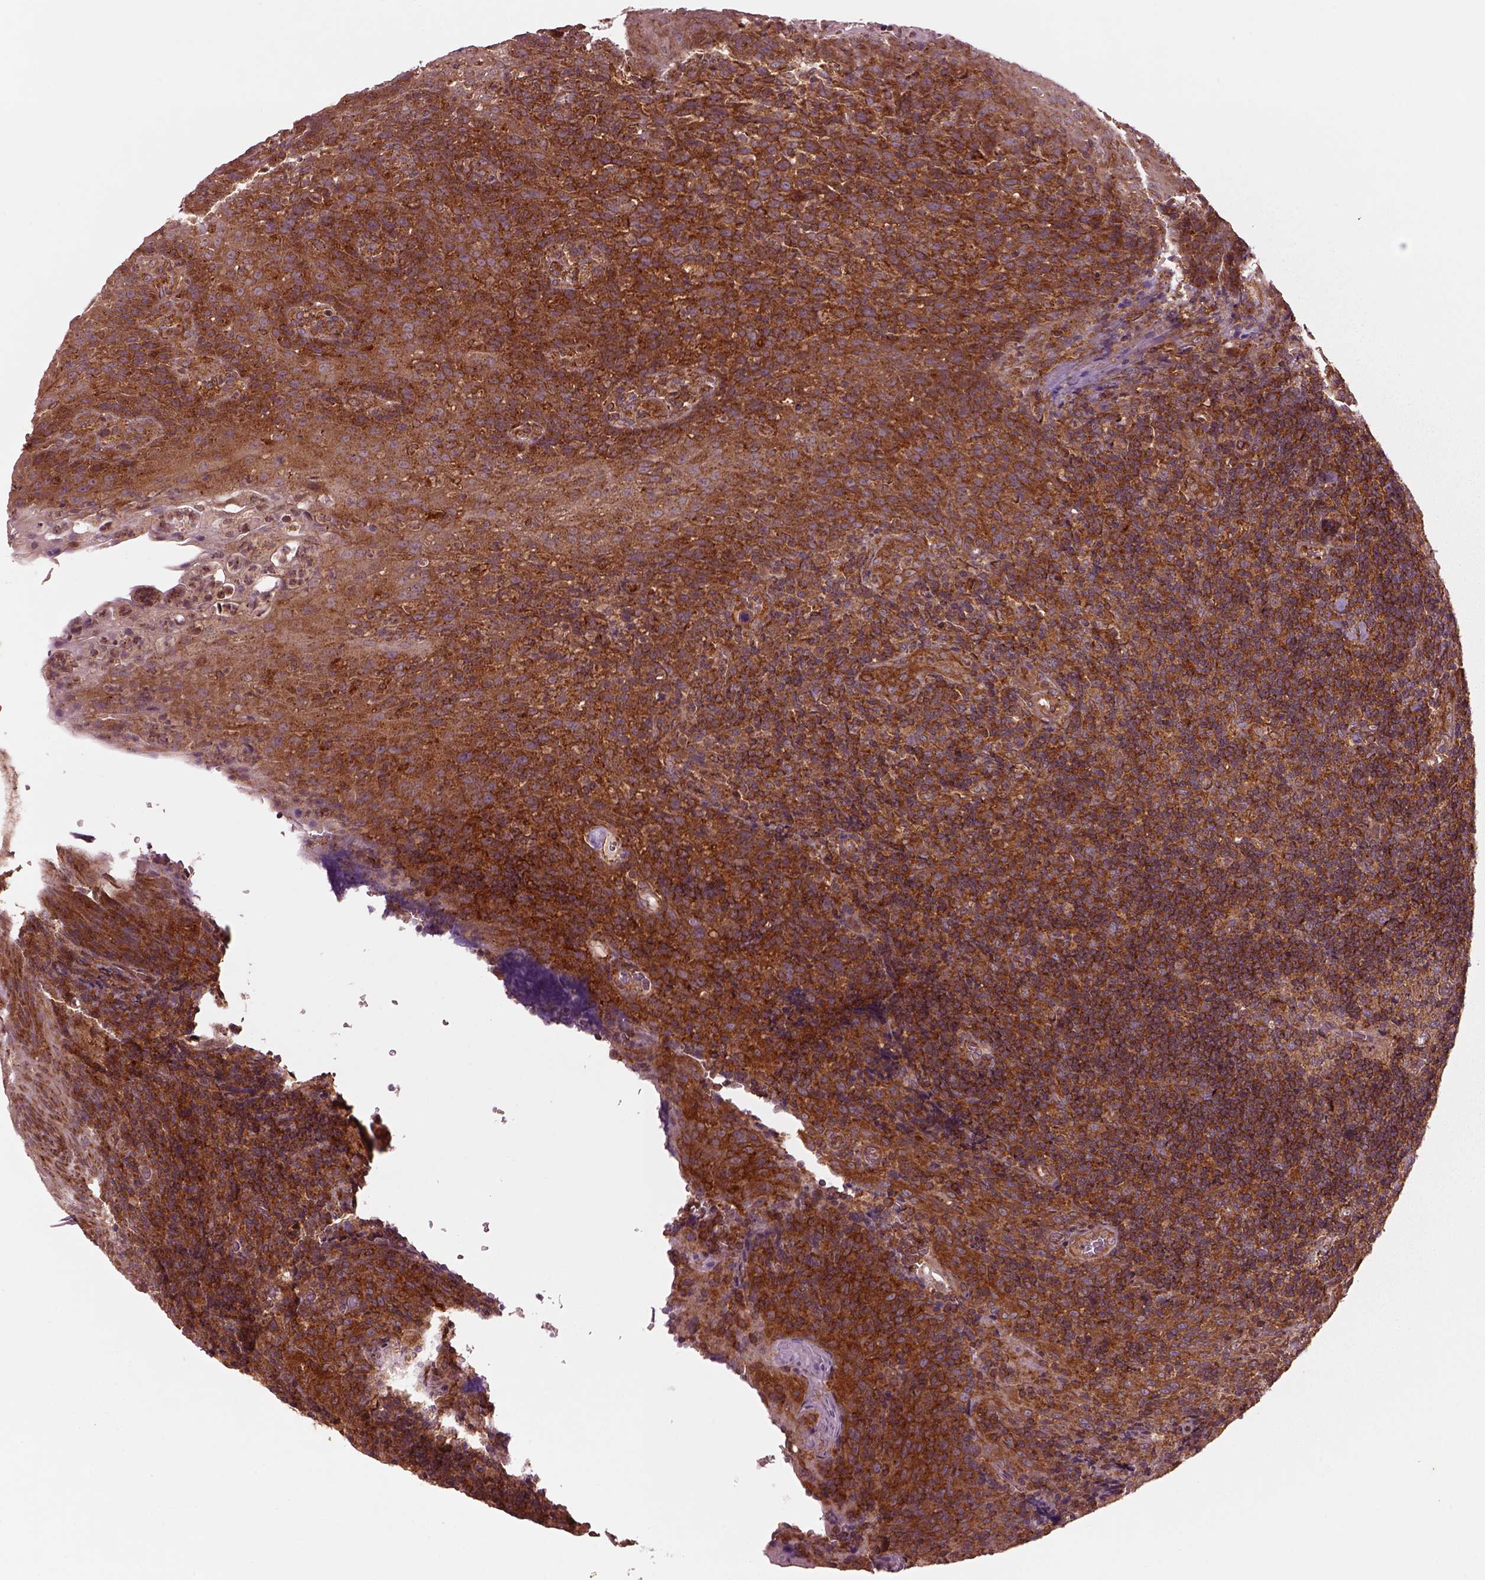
{"staining": {"intensity": "strong", "quantity": "25%-75%", "location": "cytoplasmic/membranous"}, "tissue": "tonsil", "cell_type": "Non-germinal center cells", "image_type": "normal", "snomed": [{"axis": "morphology", "description": "Normal tissue, NOS"}, {"axis": "topography", "description": "Tonsil"}], "caption": "Immunohistochemical staining of unremarkable tonsil demonstrates high levels of strong cytoplasmic/membranous expression in approximately 25%-75% of non-germinal center cells. Immunohistochemistry (ihc) stains the protein in brown and the nuclei are stained blue.", "gene": "WASHC2A", "patient": {"sex": "male", "age": 17}}